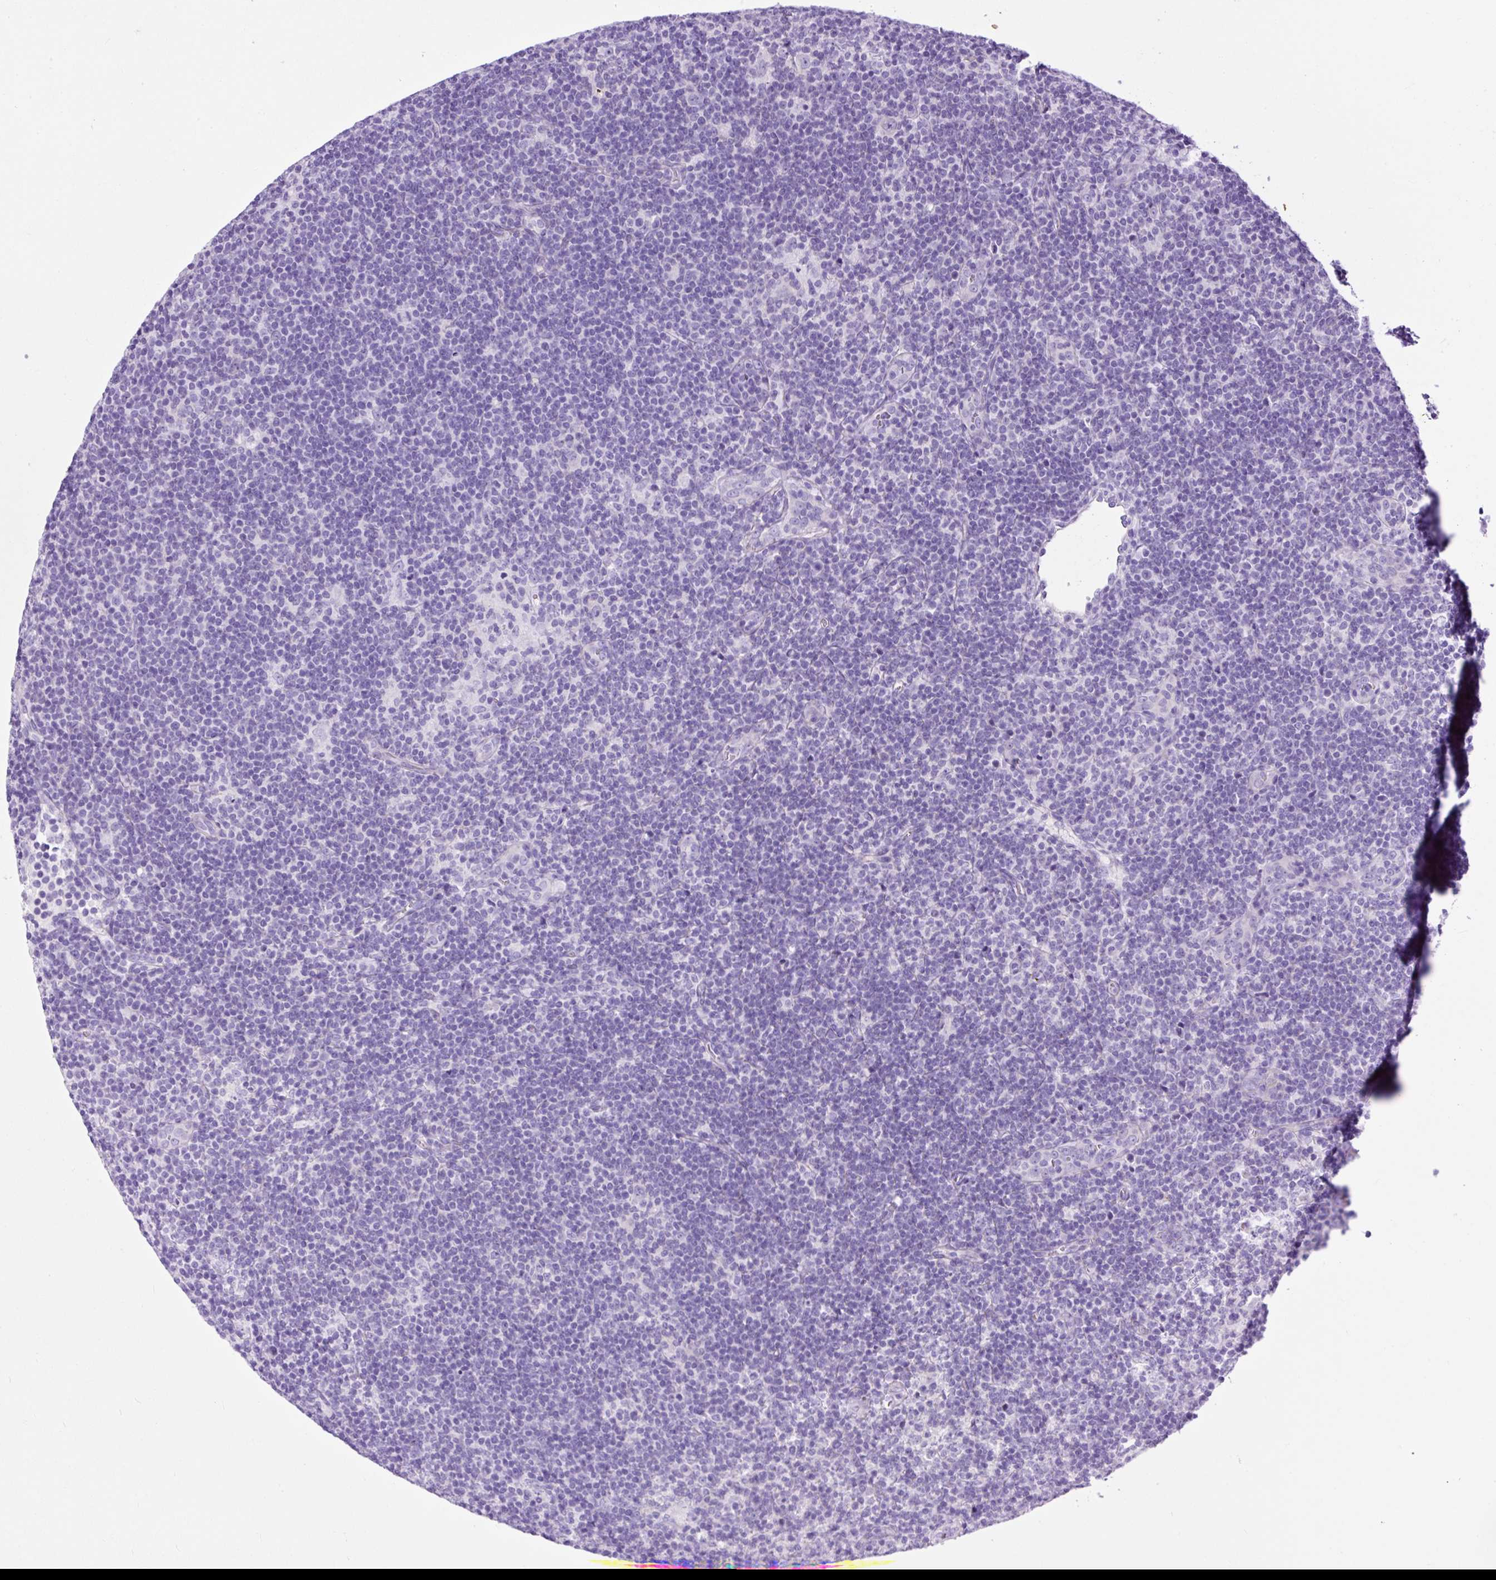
{"staining": {"intensity": "negative", "quantity": "none", "location": "none"}, "tissue": "lymphoma", "cell_type": "Tumor cells", "image_type": "cancer", "snomed": [{"axis": "morphology", "description": "Hodgkin's disease, NOS"}, {"axis": "topography", "description": "Lymph node"}], "caption": "DAB (3,3'-diaminobenzidine) immunohistochemical staining of human lymphoma exhibits no significant staining in tumor cells.", "gene": "STOX2", "patient": {"sex": "female", "age": 57}}